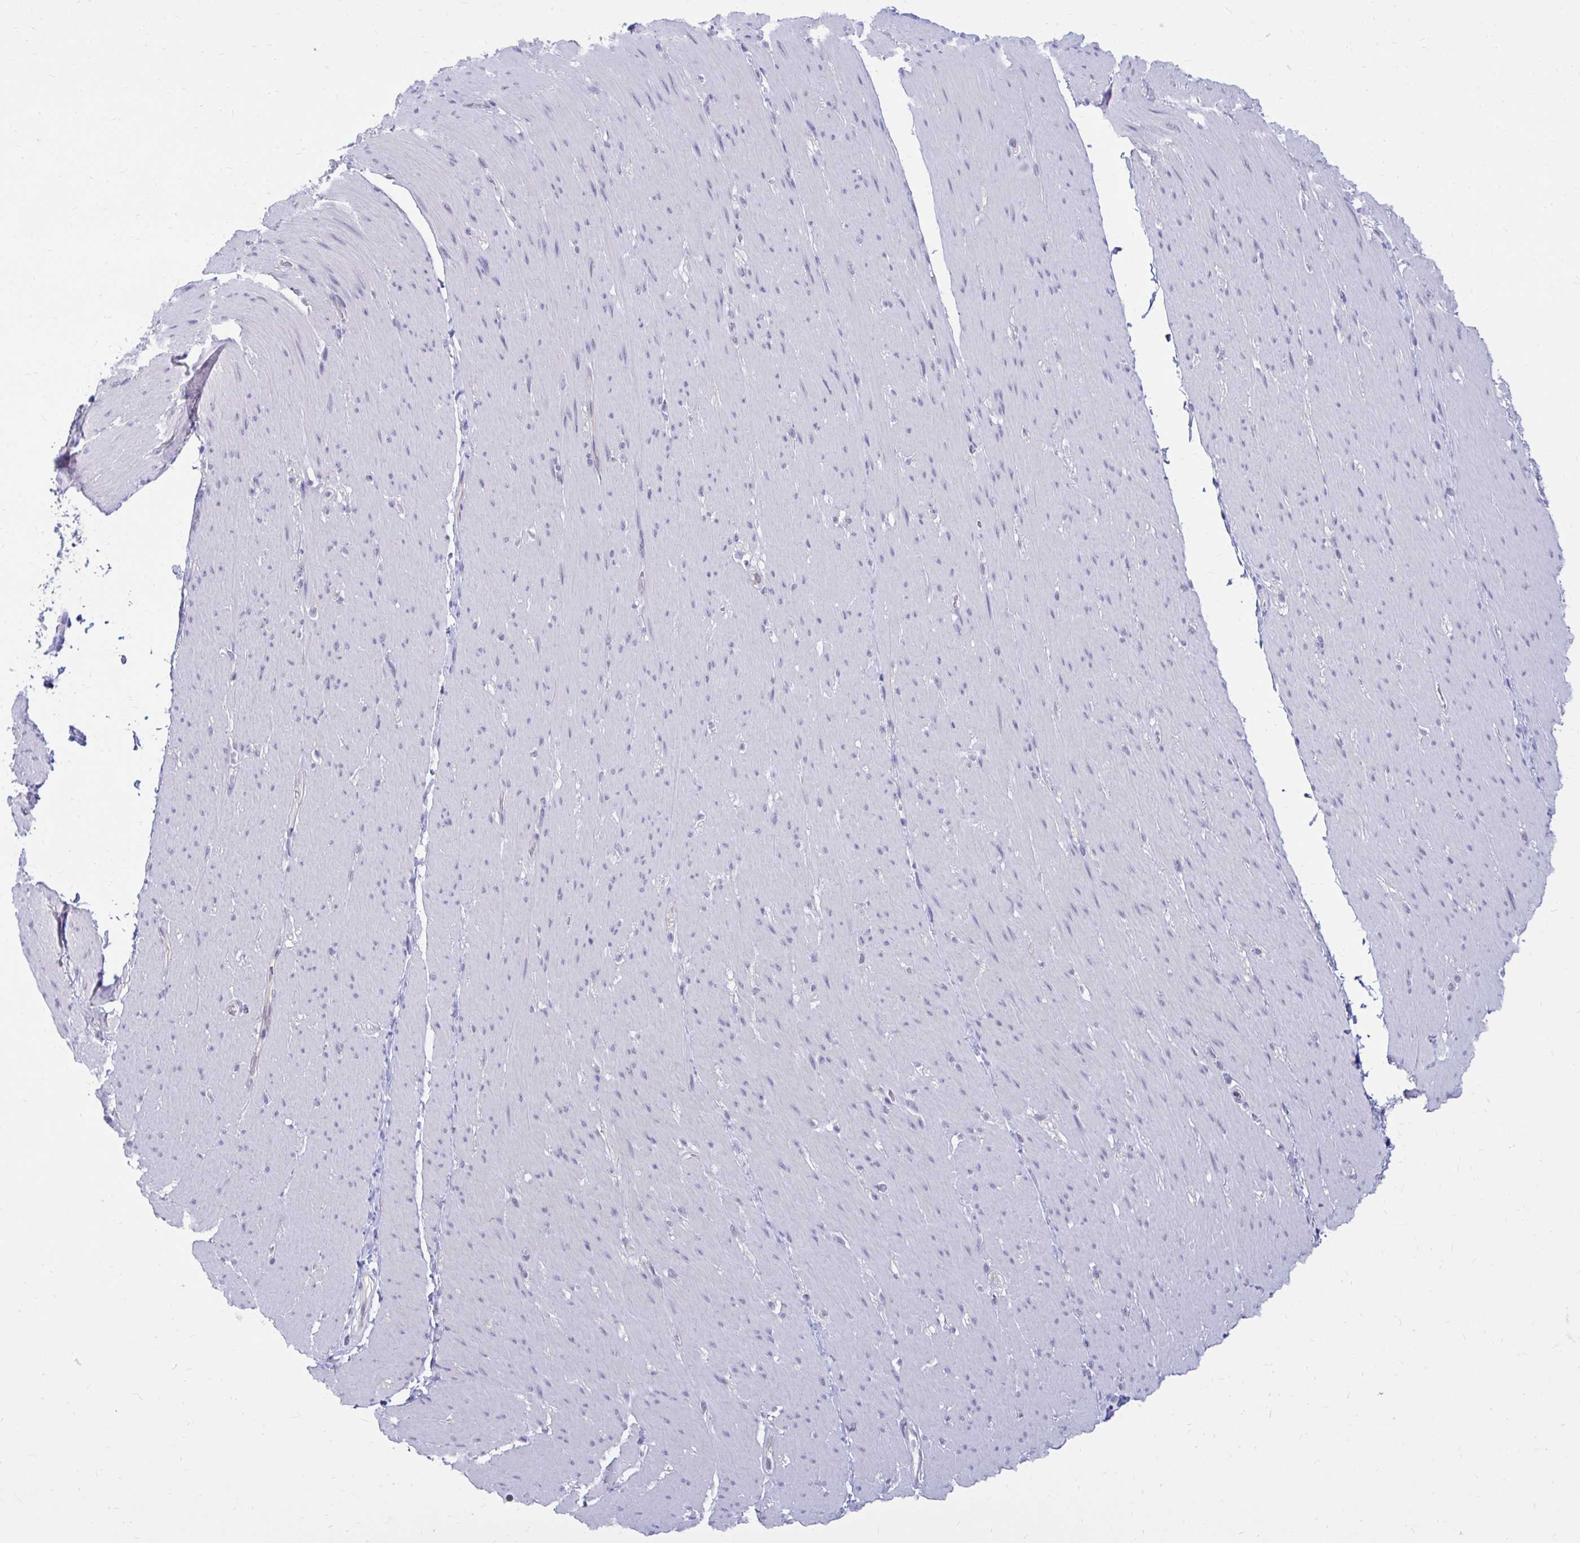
{"staining": {"intensity": "negative", "quantity": "none", "location": "none"}, "tissue": "smooth muscle", "cell_type": "Smooth muscle cells", "image_type": "normal", "snomed": [{"axis": "morphology", "description": "Normal tissue, NOS"}, {"axis": "topography", "description": "Smooth muscle"}, {"axis": "topography", "description": "Rectum"}], "caption": "An IHC histopathology image of normal smooth muscle is shown. There is no staining in smooth muscle cells of smooth muscle. Brightfield microscopy of IHC stained with DAB (3,3'-diaminobenzidine) (brown) and hematoxylin (blue), captured at high magnification.", "gene": "CSE1L", "patient": {"sex": "male", "age": 53}}